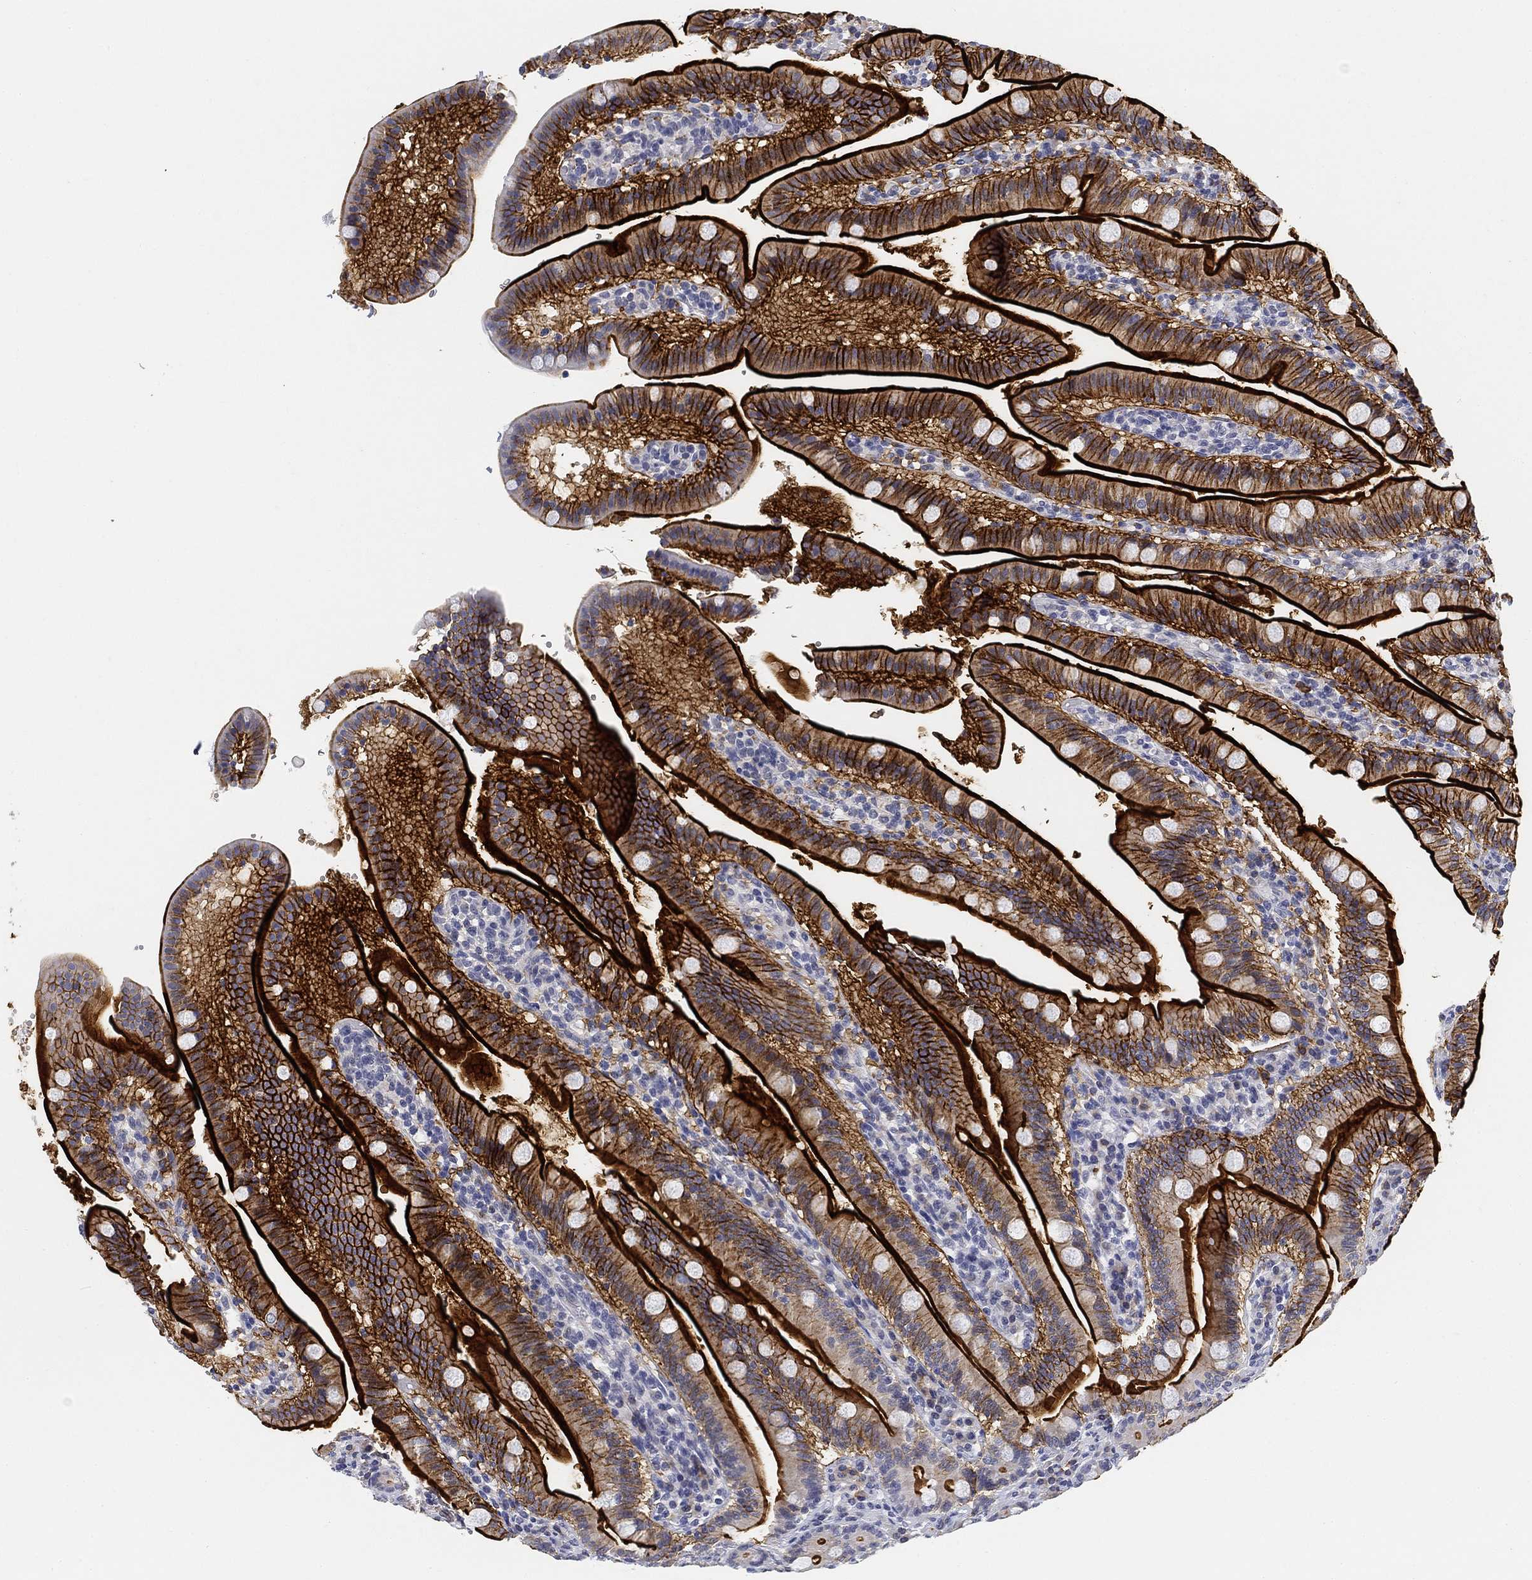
{"staining": {"intensity": "strong", "quantity": ">75%", "location": "cytoplasmic/membranous"}, "tissue": "small intestine", "cell_type": "Glandular cells", "image_type": "normal", "snomed": [{"axis": "morphology", "description": "Normal tissue, NOS"}, {"axis": "topography", "description": "Small intestine"}], "caption": "Protein staining of normal small intestine exhibits strong cytoplasmic/membranous staining in about >75% of glandular cells.", "gene": "SLC2A5", "patient": {"sex": "male", "age": 66}}